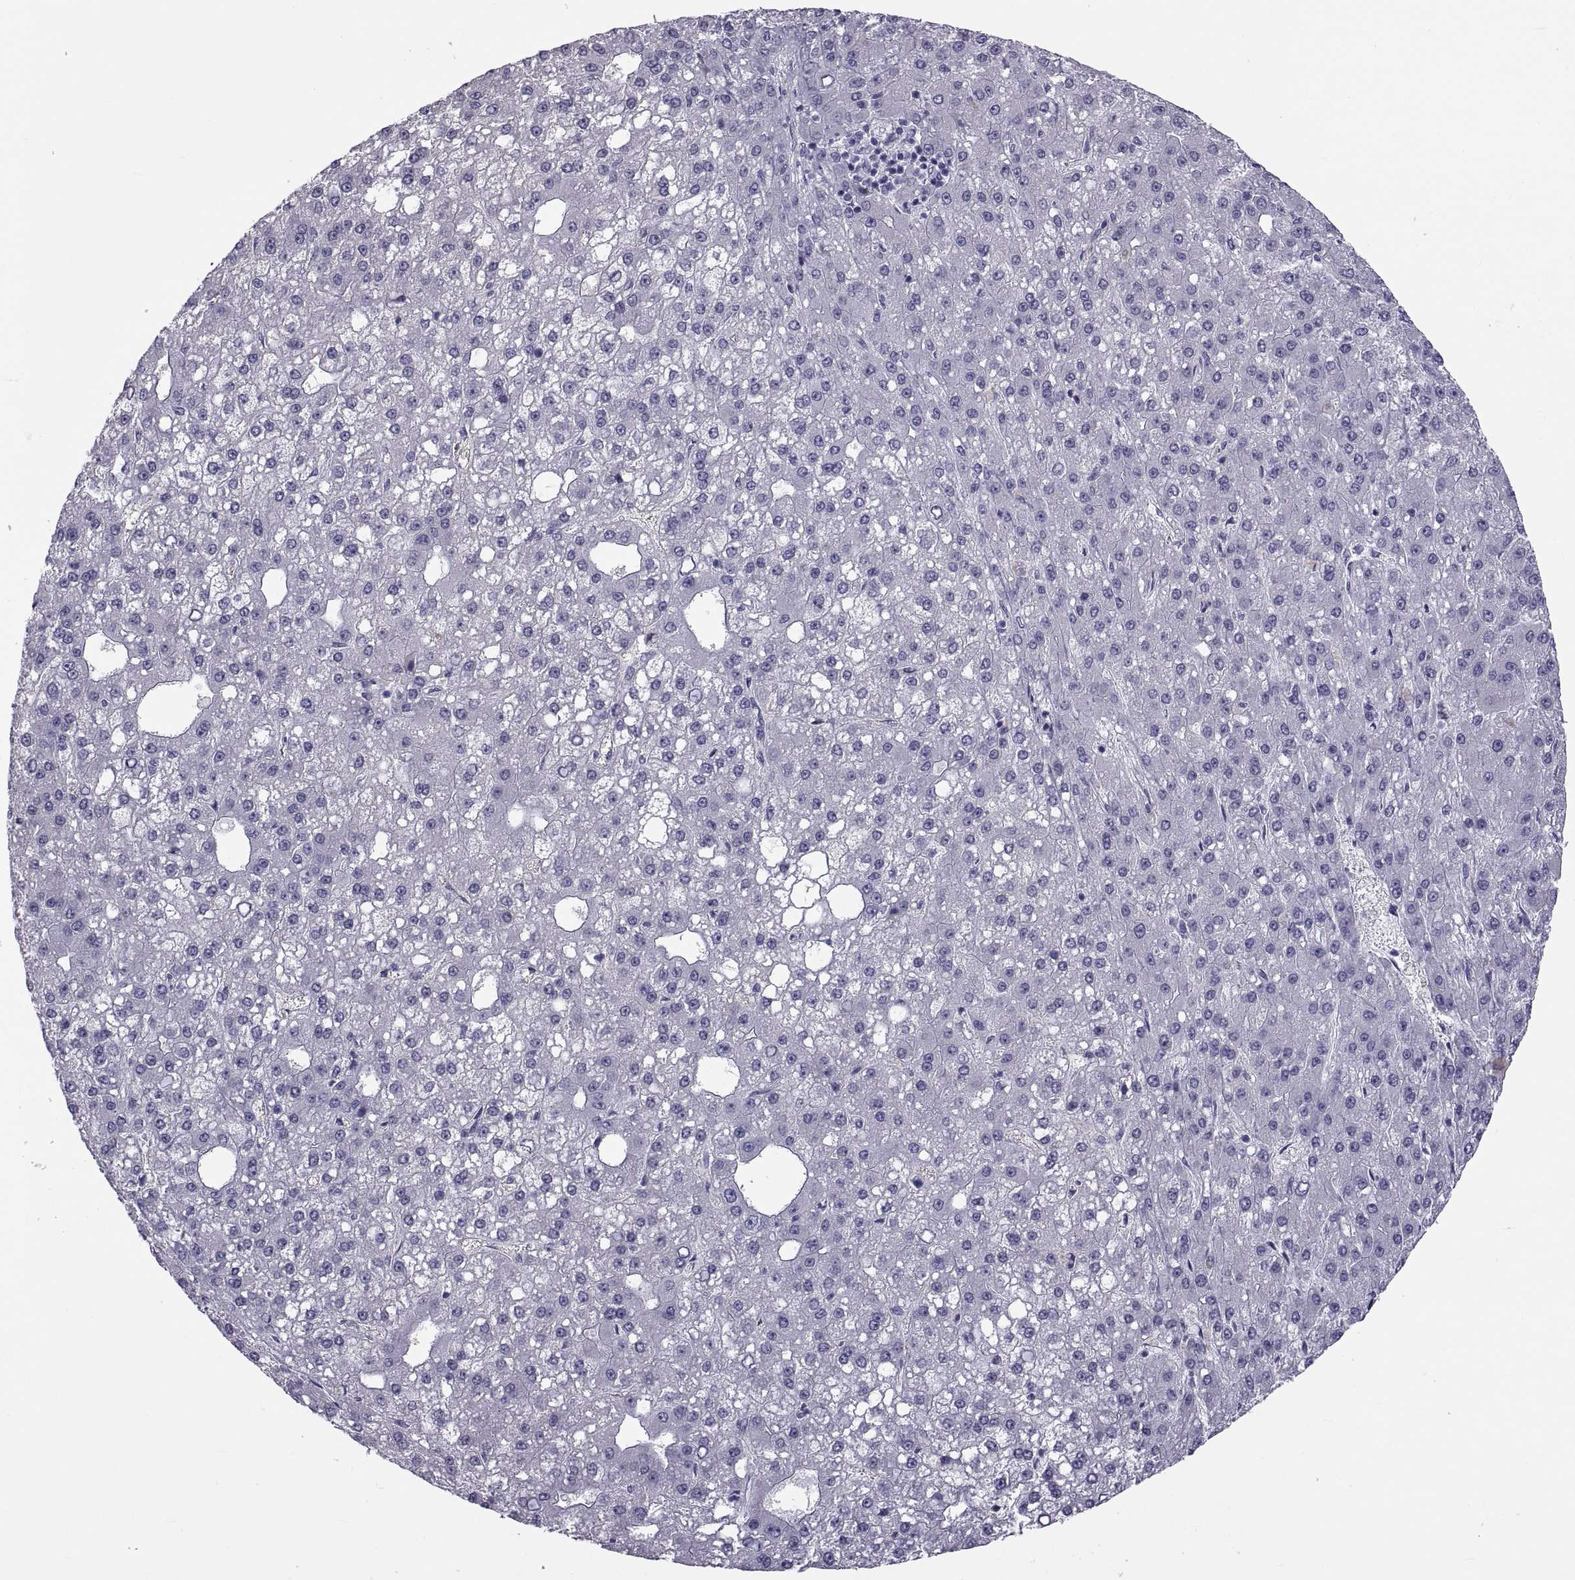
{"staining": {"intensity": "negative", "quantity": "none", "location": "none"}, "tissue": "liver cancer", "cell_type": "Tumor cells", "image_type": "cancer", "snomed": [{"axis": "morphology", "description": "Carcinoma, Hepatocellular, NOS"}, {"axis": "topography", "description": "Liver"}], "caption": "The immunohistochemistry (IHC) micrograph has no significant staining in tumor cells of liver cancer tissue.", "gene": "MAGEB1", "patient": {"sex": "male", "age": 67}}